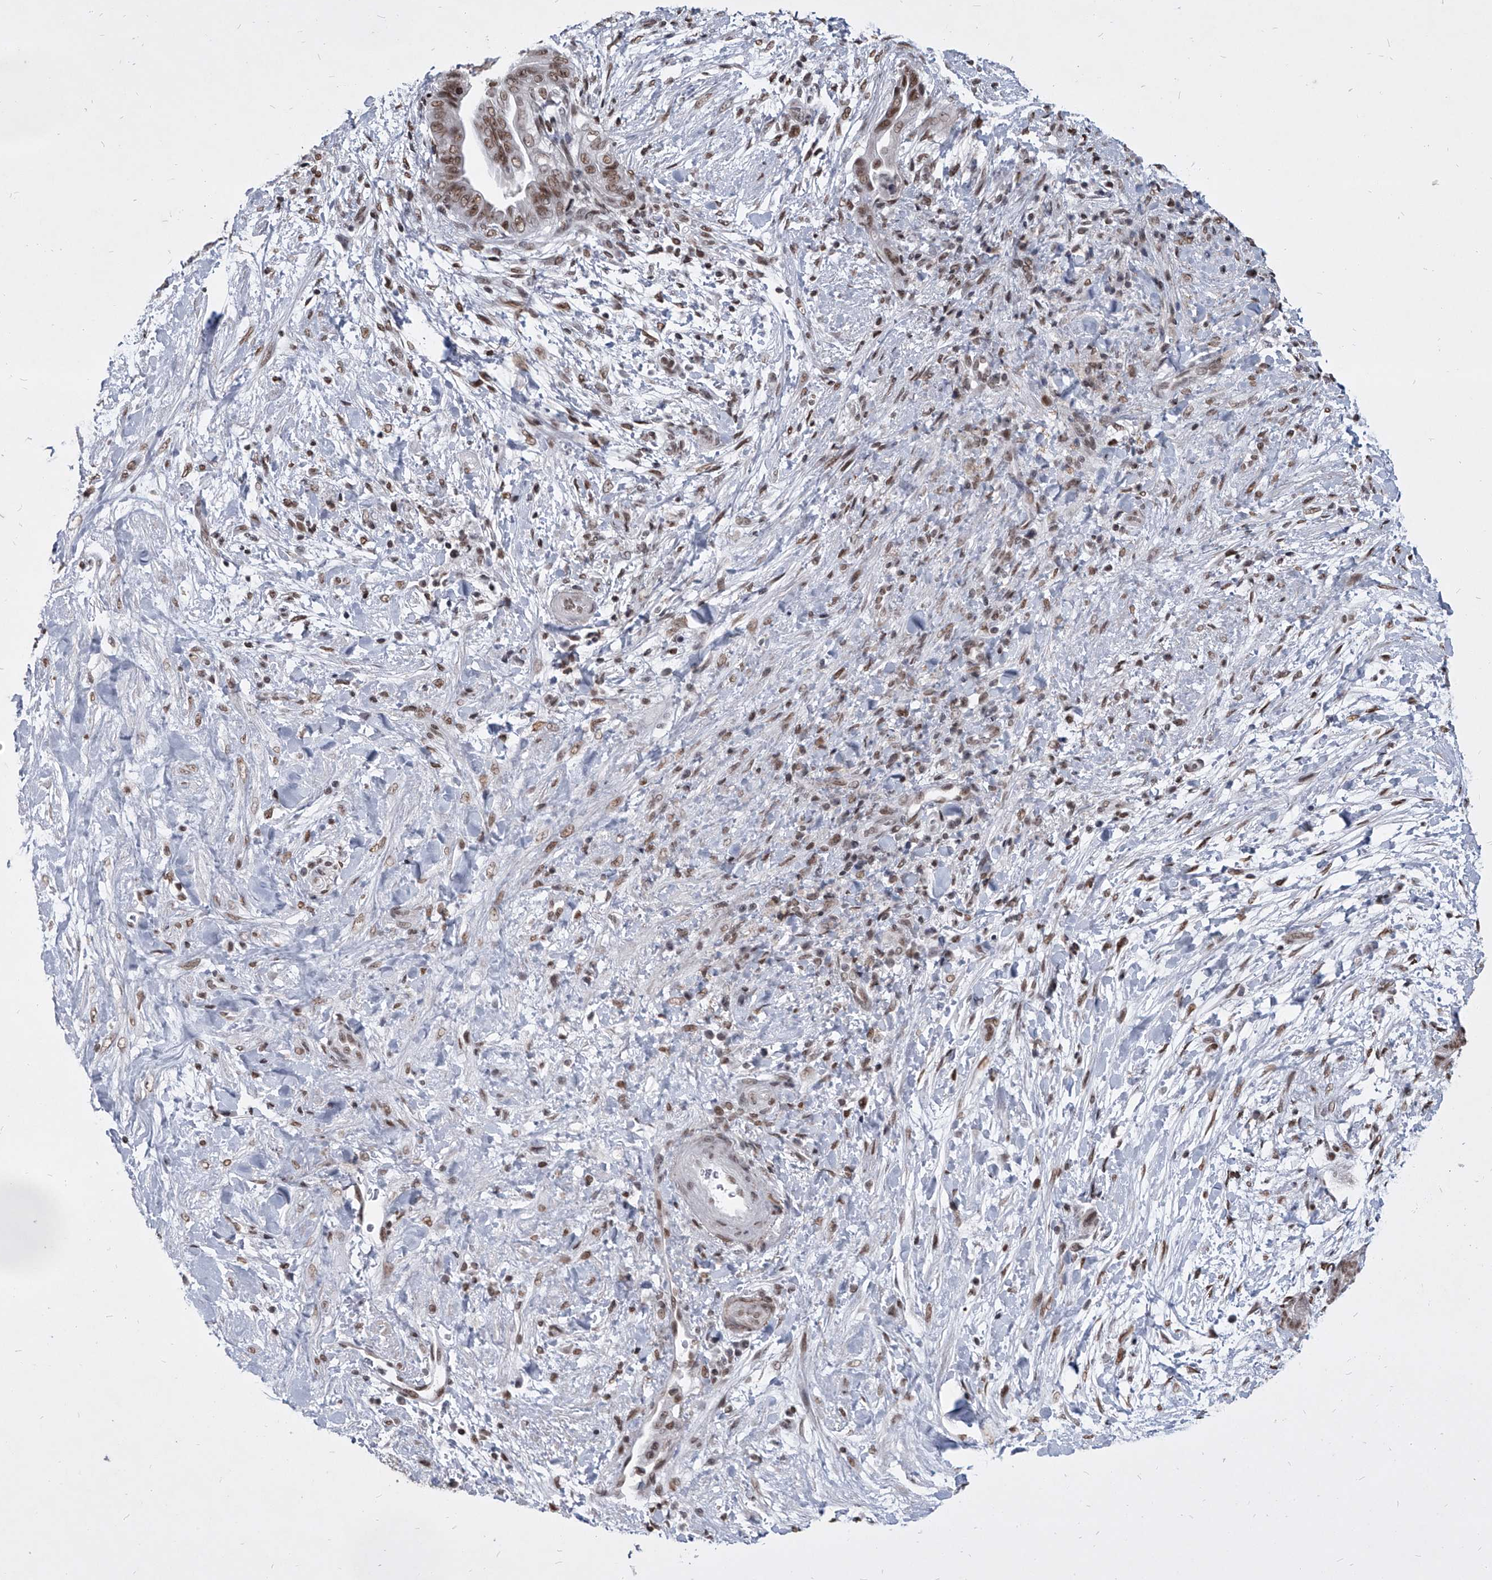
{"staining": {"intensity": "moderate", "quantity": ">75%", "location": "nuclear"}, "tissue": "pancreatic cancer", "cell_type": "Tumor cells", "image_type": "cancer", "snomed": [{"axis": "morphology", "description": "Adenocarcinoma, NOS"}, {"axis": "topography", "description": "Pancreas"}], "caption": "Immunohistochemistry (IHC) photomicrograph of human adenocarcinoma (pancreatic) stained for a protein (brown), which demonstrates medium levels of moderate nuclear positivity in about >75% of tumor cells.", "gene": "PPIL4", "patient": {"sex": "male", "age": 75}}